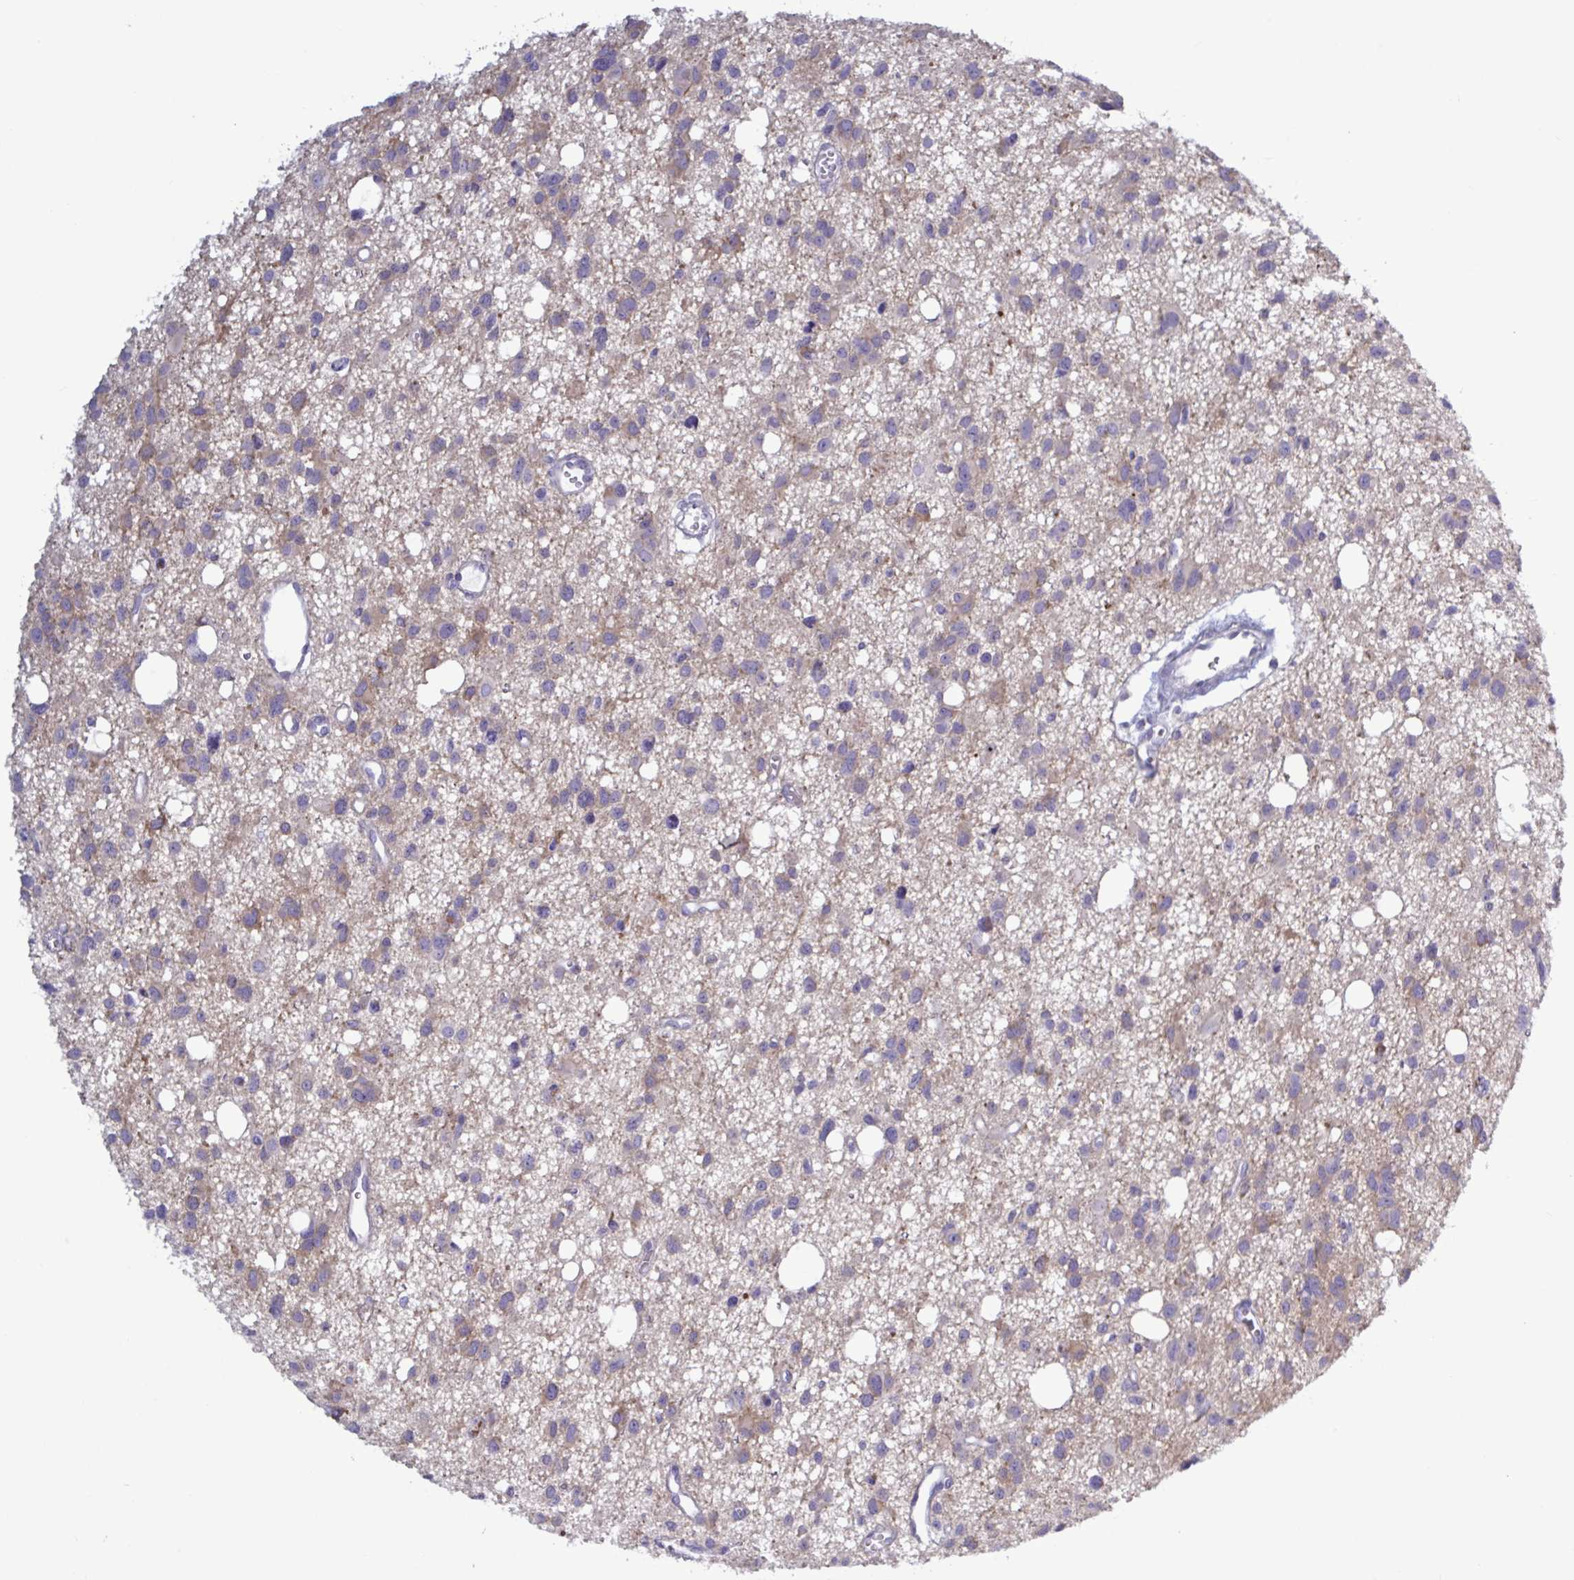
{"staining": {"intensity": "weak", "quantity": "25%-75%", "location": "cytoplasmic/membranous"}, "tissue": "glioma", "cell_type": "Tumor cells", "image_type": "cancer", "snomed": [{"axis": "morphology", "description": "Glioma, malignant, High grade"}, {"axis": "topography", "description": "Brain"}], "caption": "The photomicrograph displays staining of glioma, revealing weak cytoplasmic/membranous protein staining (brown color) within tumor cells.", "gene": "ATG9A", "patient": {"sex": "male", "age": 23}}